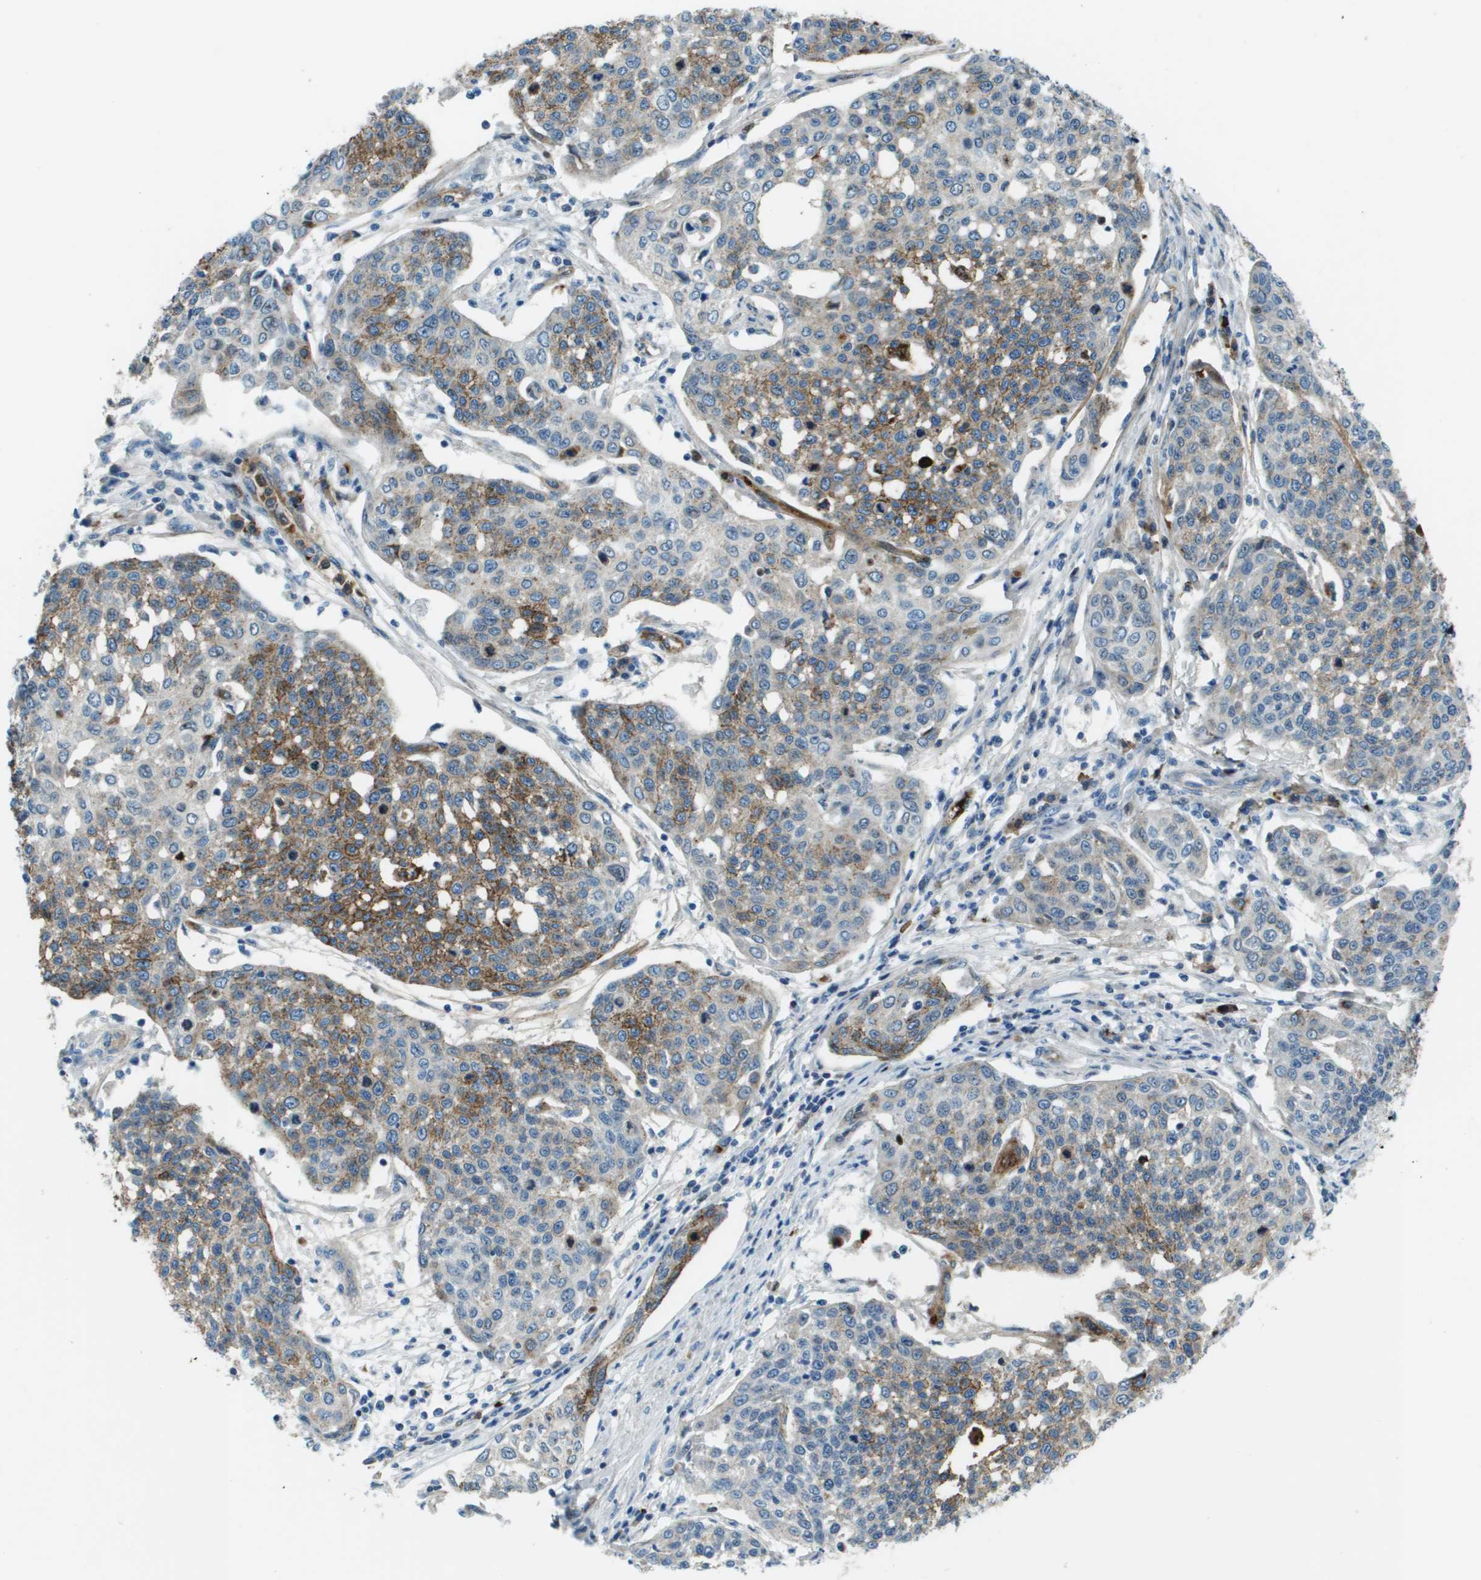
{"staining": {"intensity": "moderate", "quantity": "25%-75%", "location": "cytoplasmic/membranous"}, "tissue": "cervical cancer", "cell_type": "Tumor cells", "image_type": "cancer", "snomed": [{"axis": "morphology", "description": "Squamous cell carcinoma, NOS"}, {"axis": "topography", "description": "Cervix"}], "caption": "Human squamous cell carcinoma (cervical) stained for a protein (brown) demonstrates moderate cytoplasmic/membranous positive positivity in about 25%-75% of tumor cells.", "gene": "SDC1", "patient": {"sex": "female", "age": 34}}